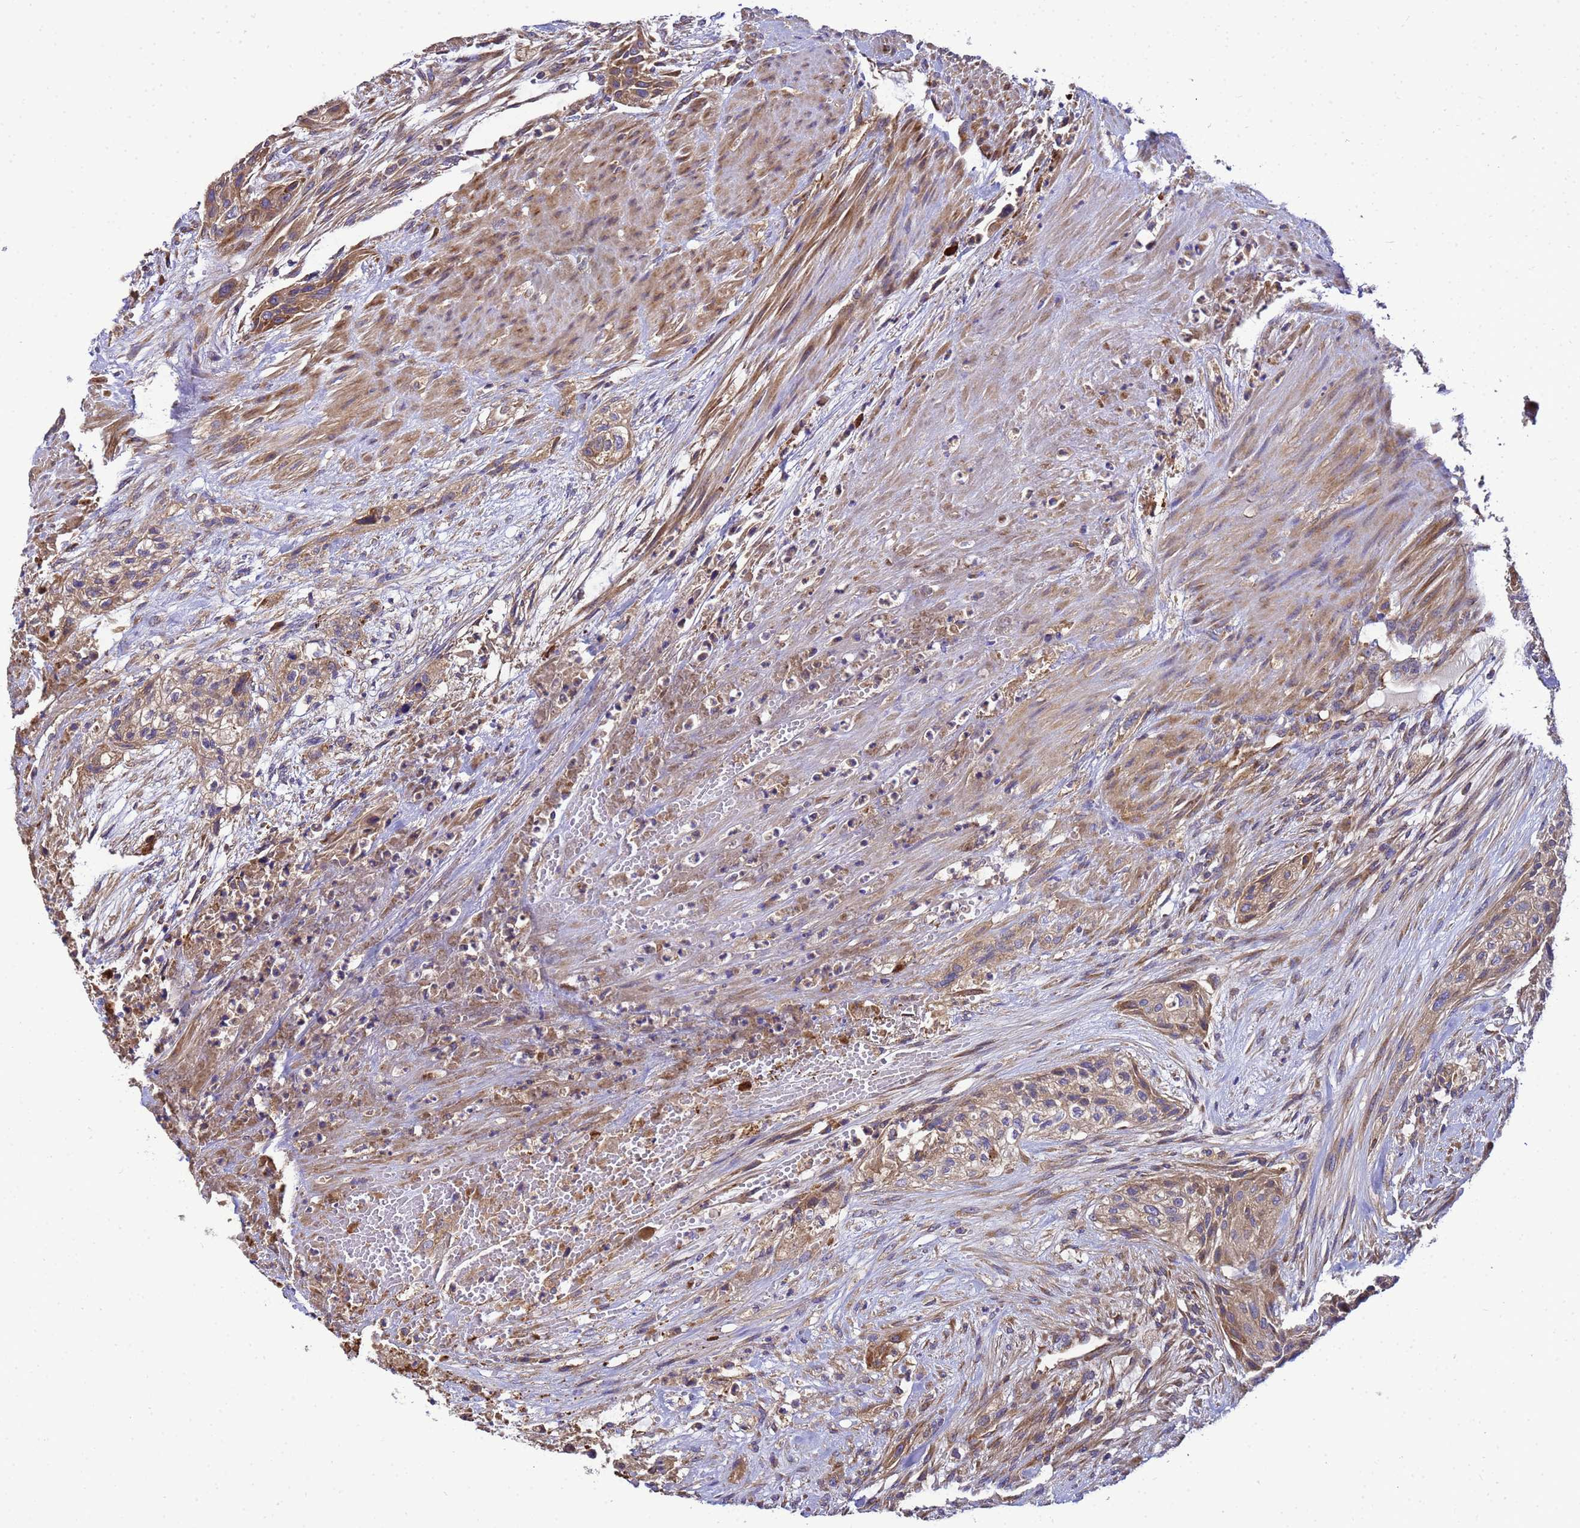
{"staining": {"intensity": "weak", "quantity": ">75%", "location": "cytoplasmic/membranous"}, "tissue": "urothelial cancer", "cell_type": "Tumor cells", "image_type": "cancer", "snomed": [{"axis": "morphology", "description": "Urothelial carcinoma, High grade"}, {"axis": "topography", "description": "Urinary bladder"}], "caption": "Immunohistochemistry (IHC) image of neoplastic tissue: human high-grade urothelial carcinoma stained using immunohistochemistry (IHC) displays low levels of weak protein expression localized specifically in the cytoplasmic/membranous of tumor cells, appearing as a cytoplasmic/membranous brown color.", "gene": "BECN1", "patient": {"sex": "male", "age": 35}}